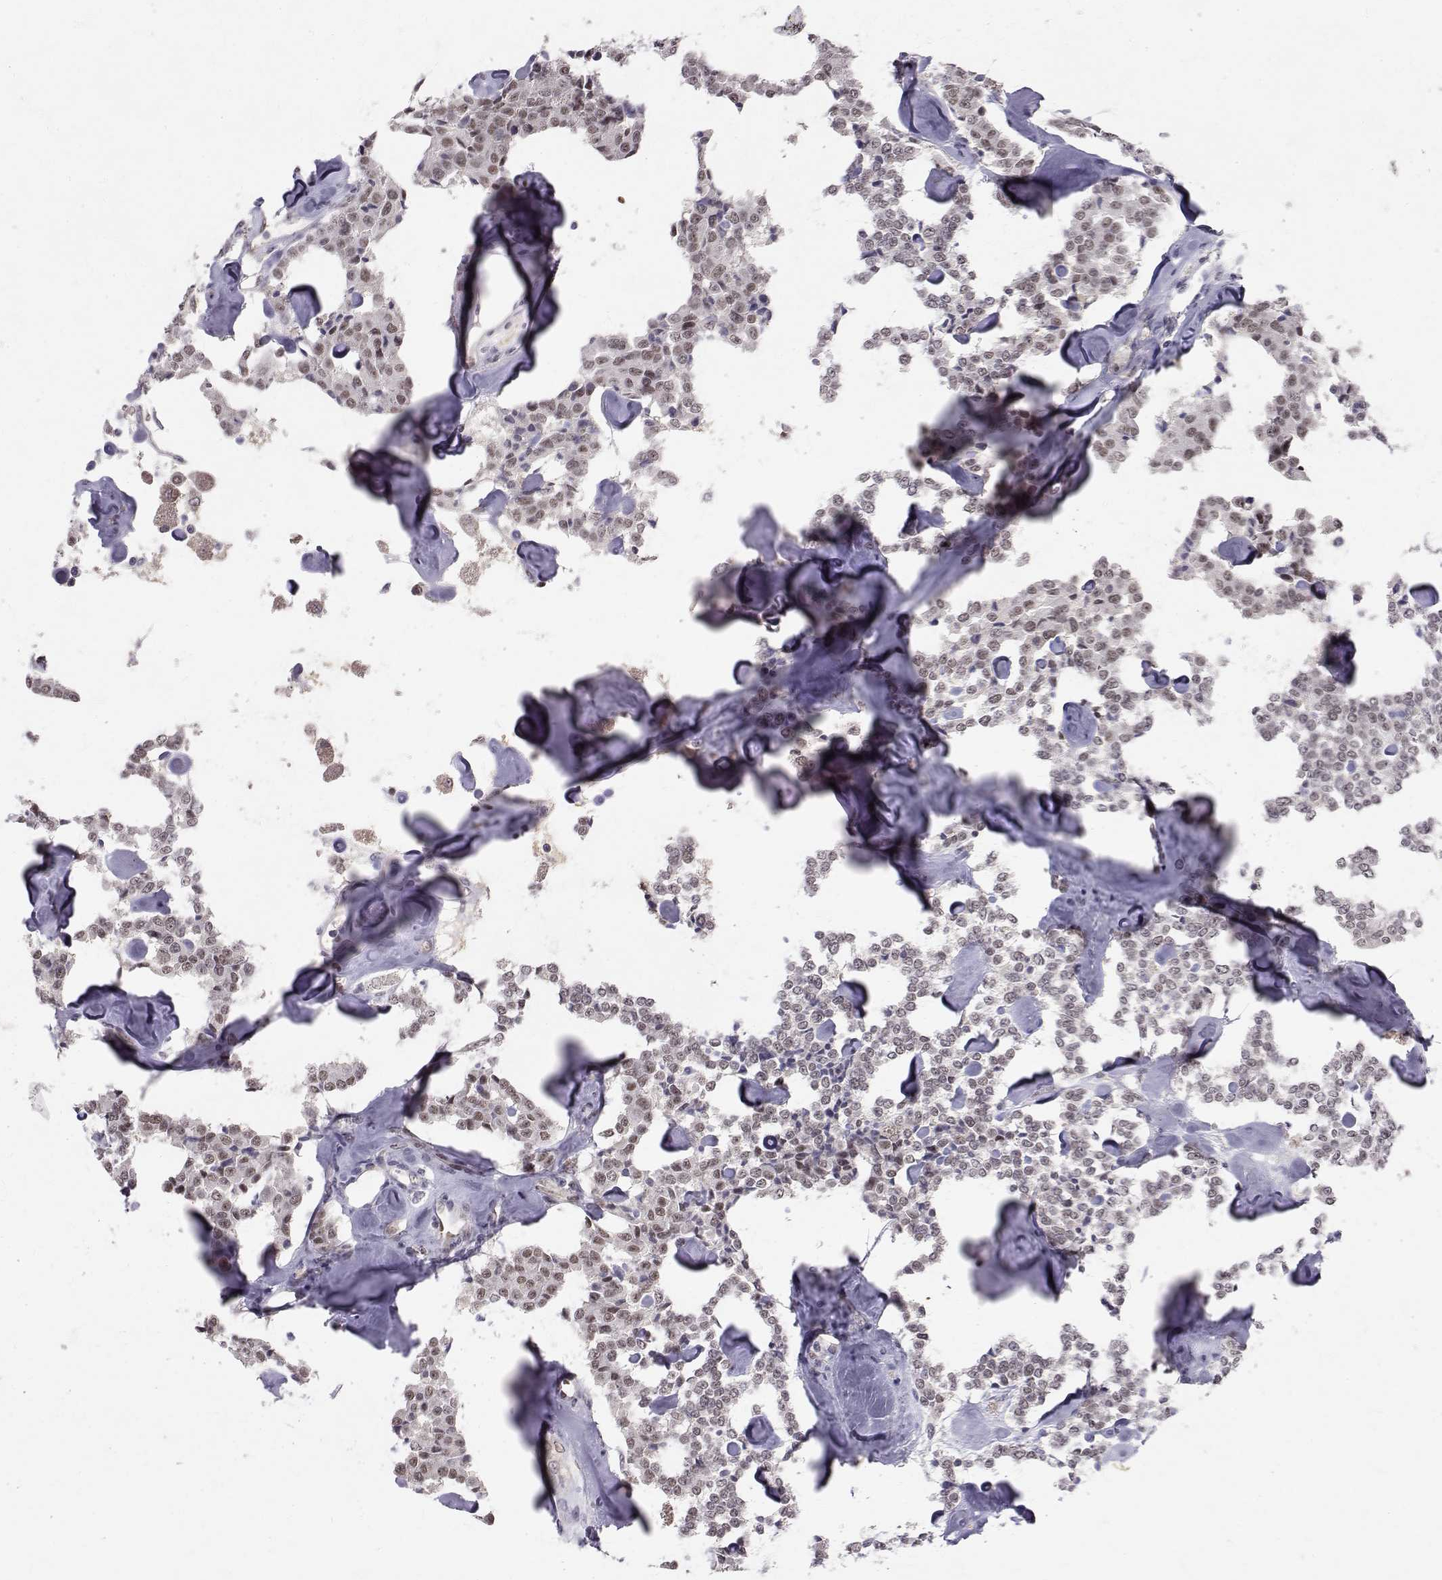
{"staining": {"intensity": "weak", "quantity": "25%-75%", "location": "nuclear"}, "tissue": "carcinoid", "cell_type": "Tumor cells", "image_type": "cancer", "snomed": [{"axis": "morphology", "description": "Carcinoid, malignant, NOS"}, {"axis": "topography", "description": "Pancreas"}], "caption": "IHC histopathology image of neoplastic tissue: carcinoid stained using immunohistochemistry (IHC) exhibits low levels of weak protein expression localized specifically in the nuclear of tumor cells, appearing as a nuclear brown color.", "gene": "RPP38", "patient": {"sex": "male", "age": 41}}